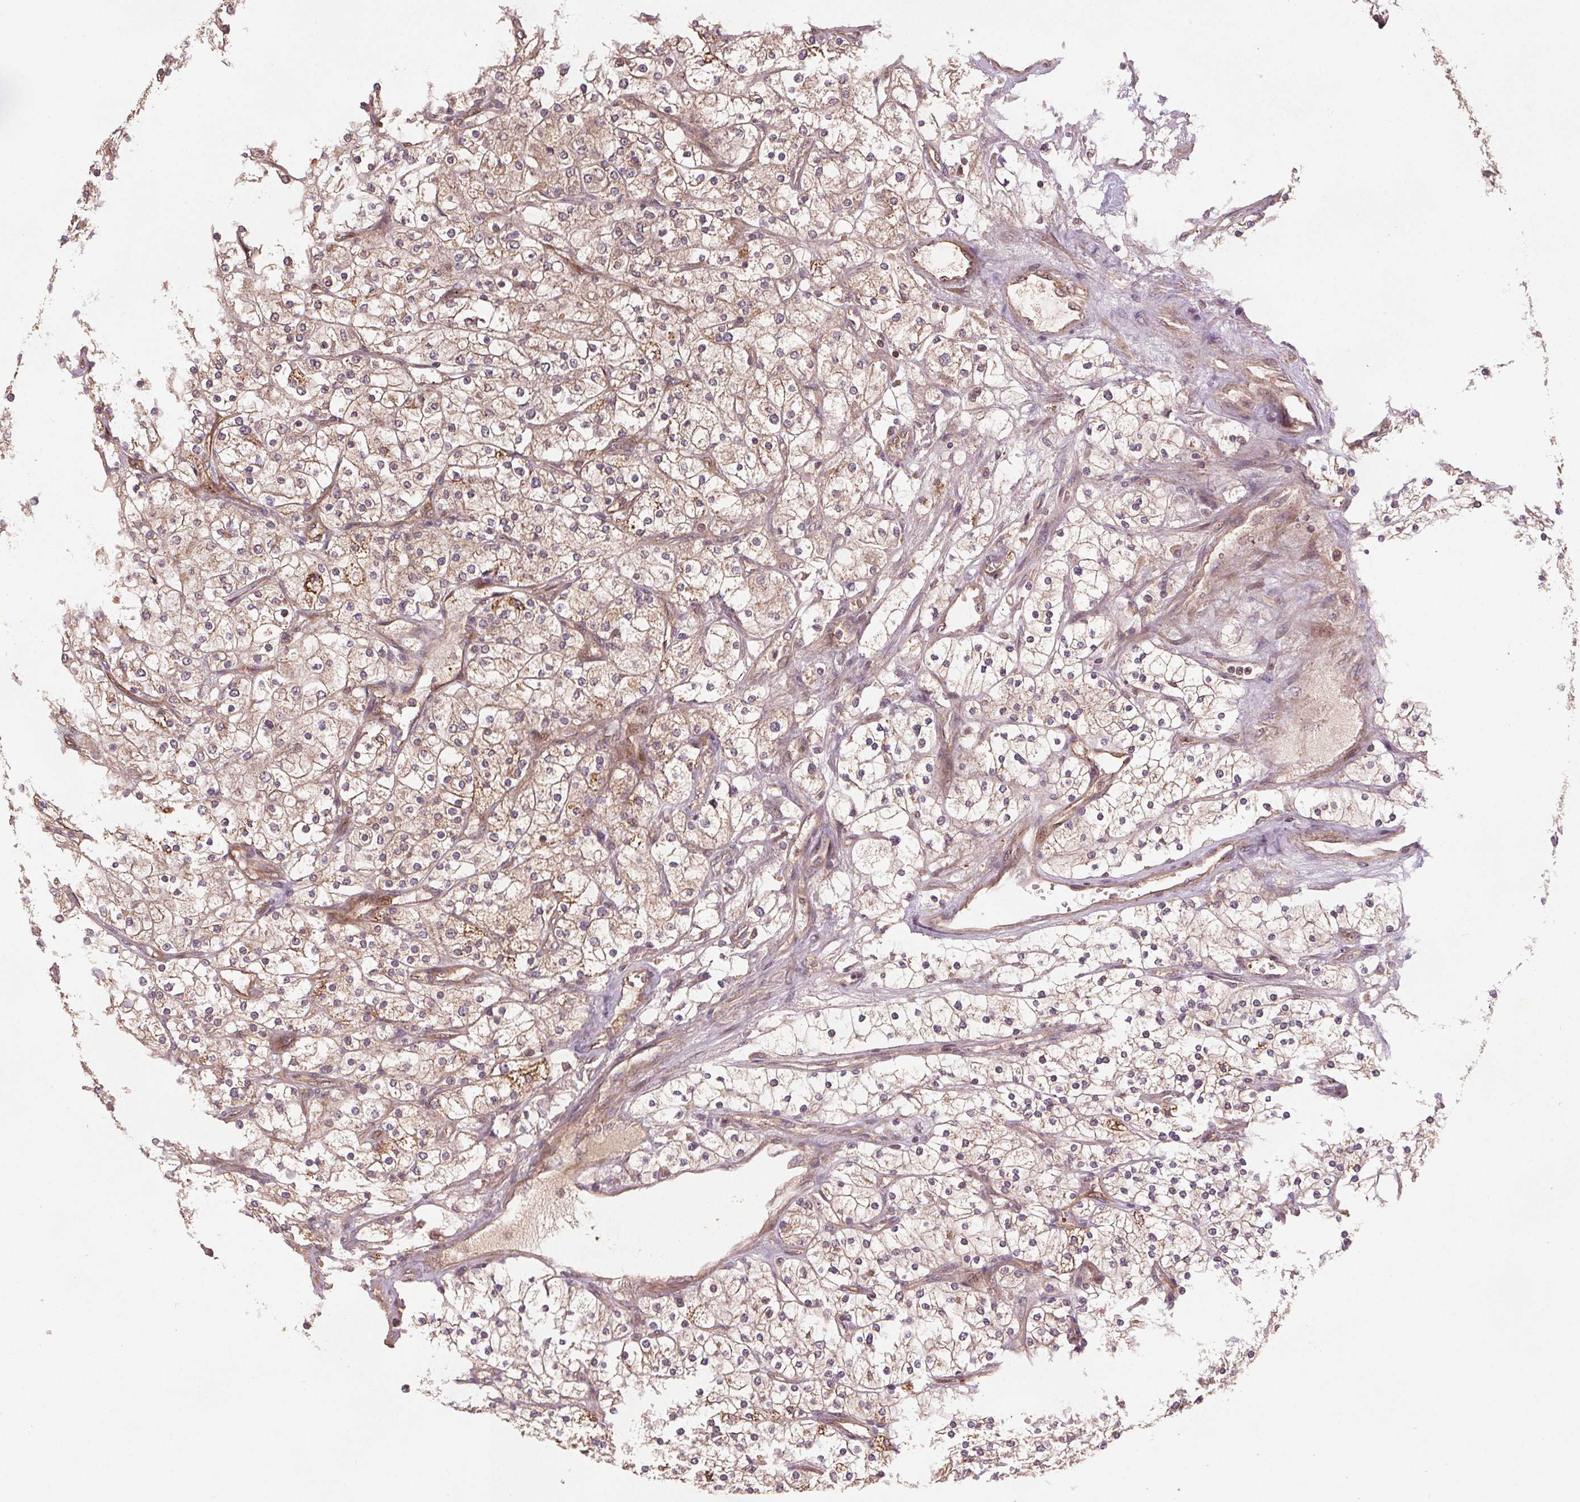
{"staining": {"intensity": "weak", "quantity": "<25%", "location": "cytoplasmic/membranous"}, "tissue": "renal cancer", "cell_type": "Tumor cells", "image_type": "cancer", "snomed": [{"axis": "morphology", "description": "Adenocarcinoma, NOS"}, {"axis": "topography", "description": "Kidney"}], "caption": "The photomicrograph demonstrates no significant staining in tumor cells of renal cancer. Brightfield microscopy of immunohistochemistry stained with DAB (3,3'-diaminobenzidine) (brown) and hematoxylin (blue), captured at high magnification.", "gene": "SEC14L2", "patient": {"sex": "male", "age": 80}}